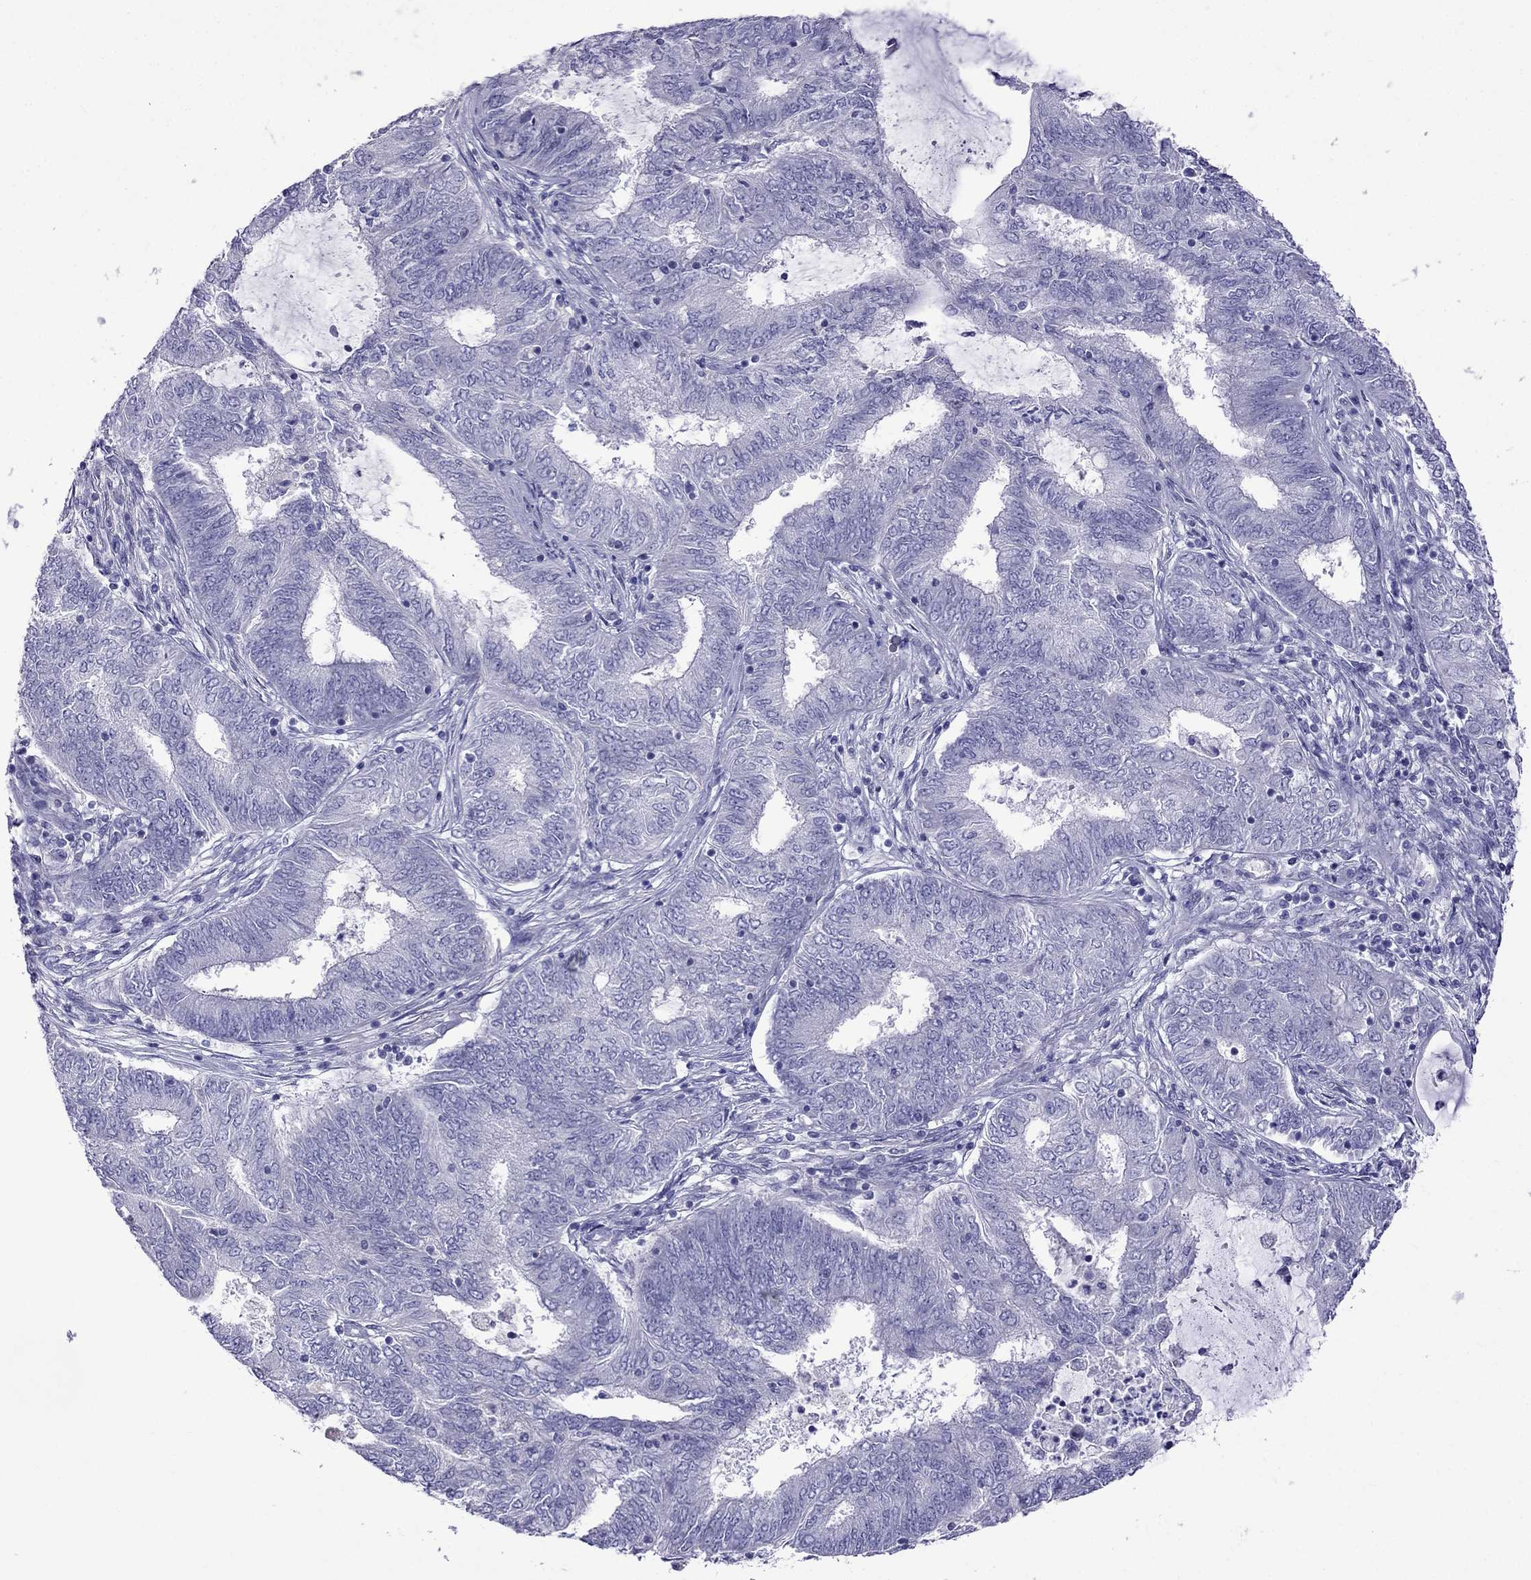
{"staining": {"intensity": "negative", "quantity": "none", "location": "none"}, "tissue": "endometrial cancer", "cell_type": "Tumor cells", "image_type": "cancer", "snomed": [{"axis": "morphology", "description": "Adenocarcinoma, NOS"}, {"axis": "topography", "description": "Endometrium"}], "caption": "This is a image of immunohistochemistry (IHC) staining of adenocarcinoma (endometrial), which shows no expression in tumor cells.", "gene": "TDRD1", "patient": {"sex": "female", "age": 62}}